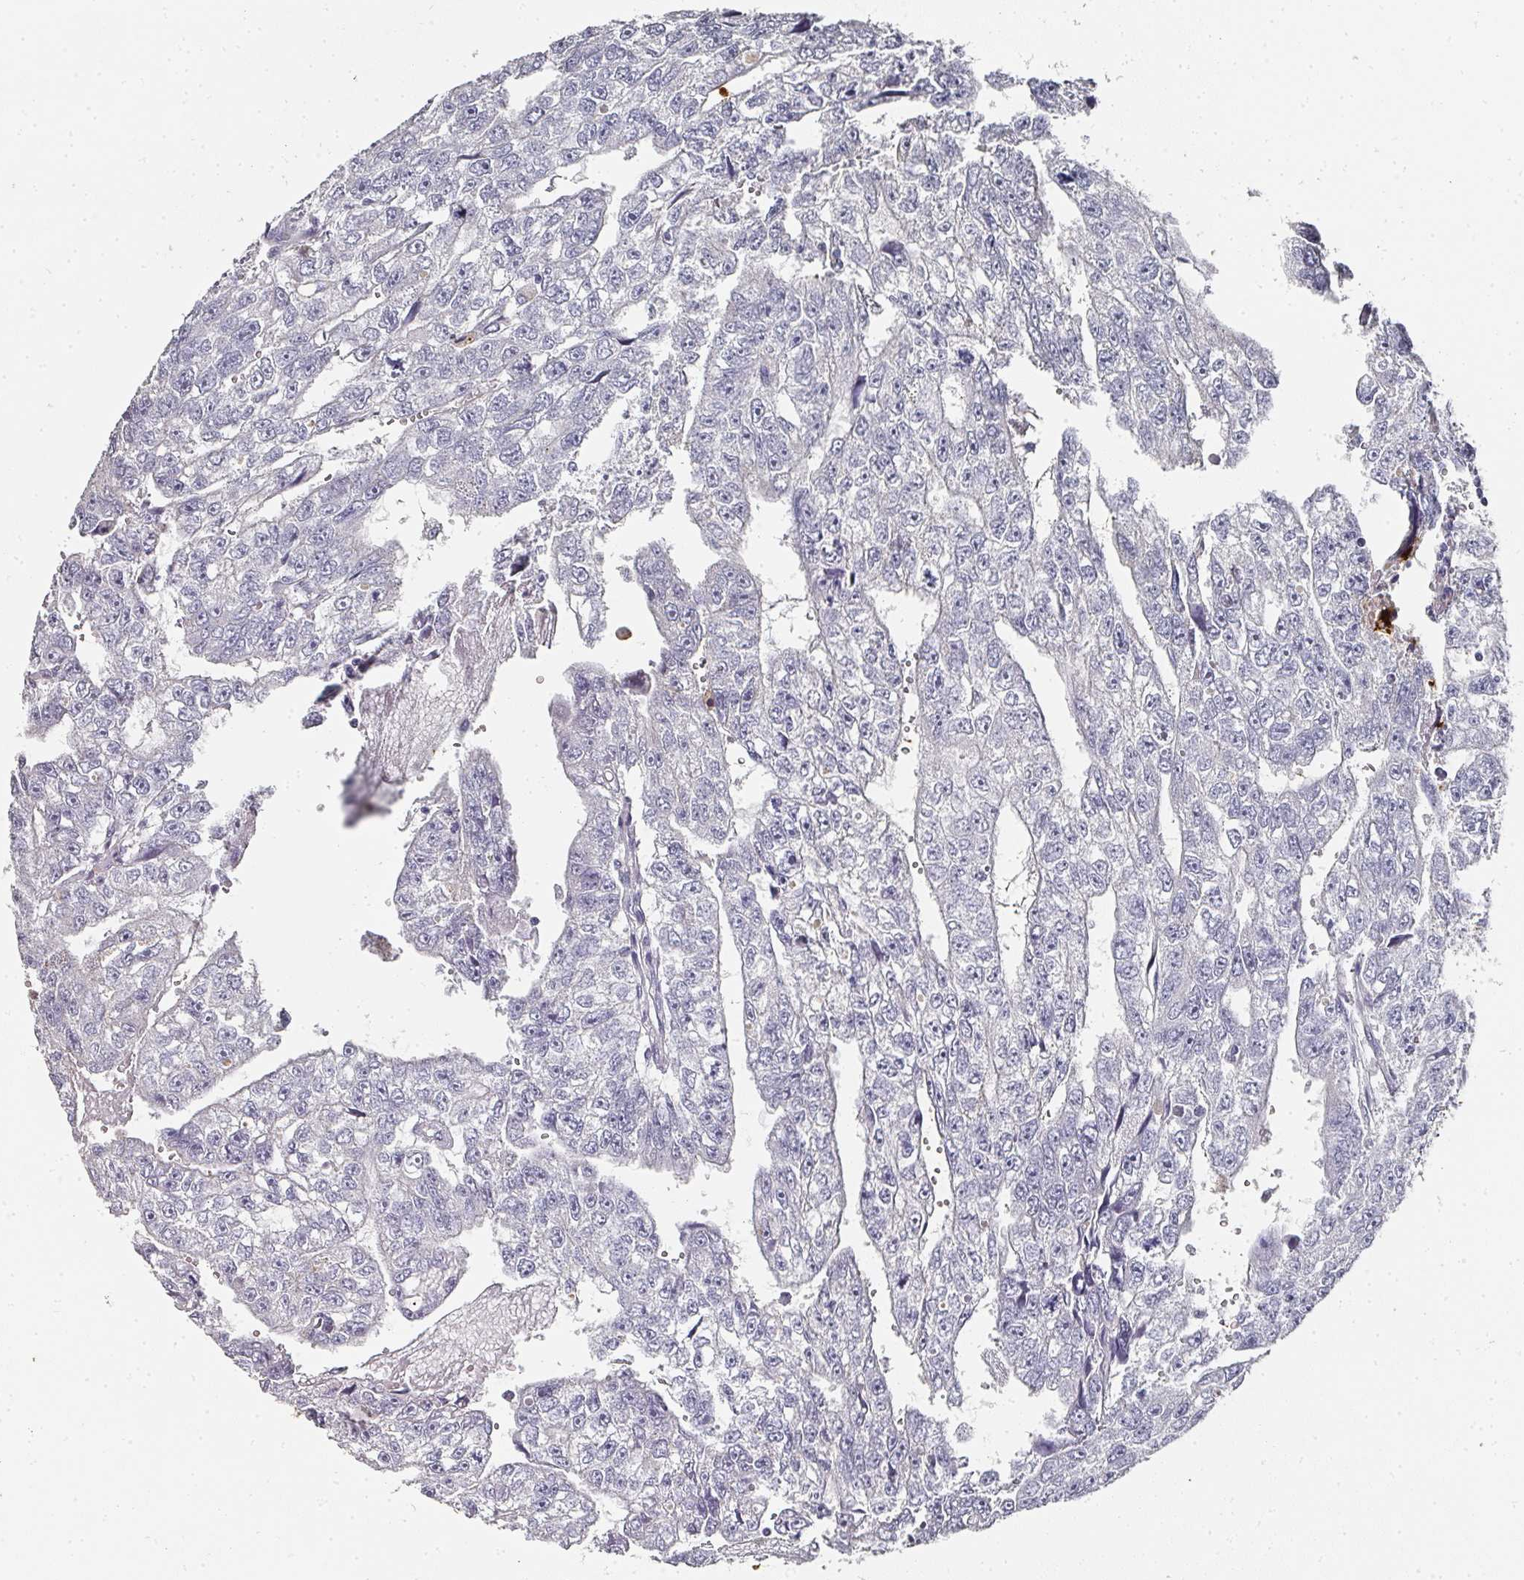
{"staining": {"intensity": "negative", "quantity": "none", "location": "none"}, "tissue": "testis cancer", "cell_type": "Tumor cells", "image_type": "cancer", "snomed": [{"axis": "morphology", "description": "Carcinoma, Embryonal, NOS"}, {"axis": "topography", "description": "Testis"}], "caption": "DAB immunohistochemical staining of human testis cancer reveals no significant positivity in tumor cells. The staining was performed using DAB to visualize the protein expression in brown, while the nuclei were stained in blue with hematoxylin (Magnification: 20x).", "gene": "CAMP", "patient": {"sex": "male", "age": 20}}